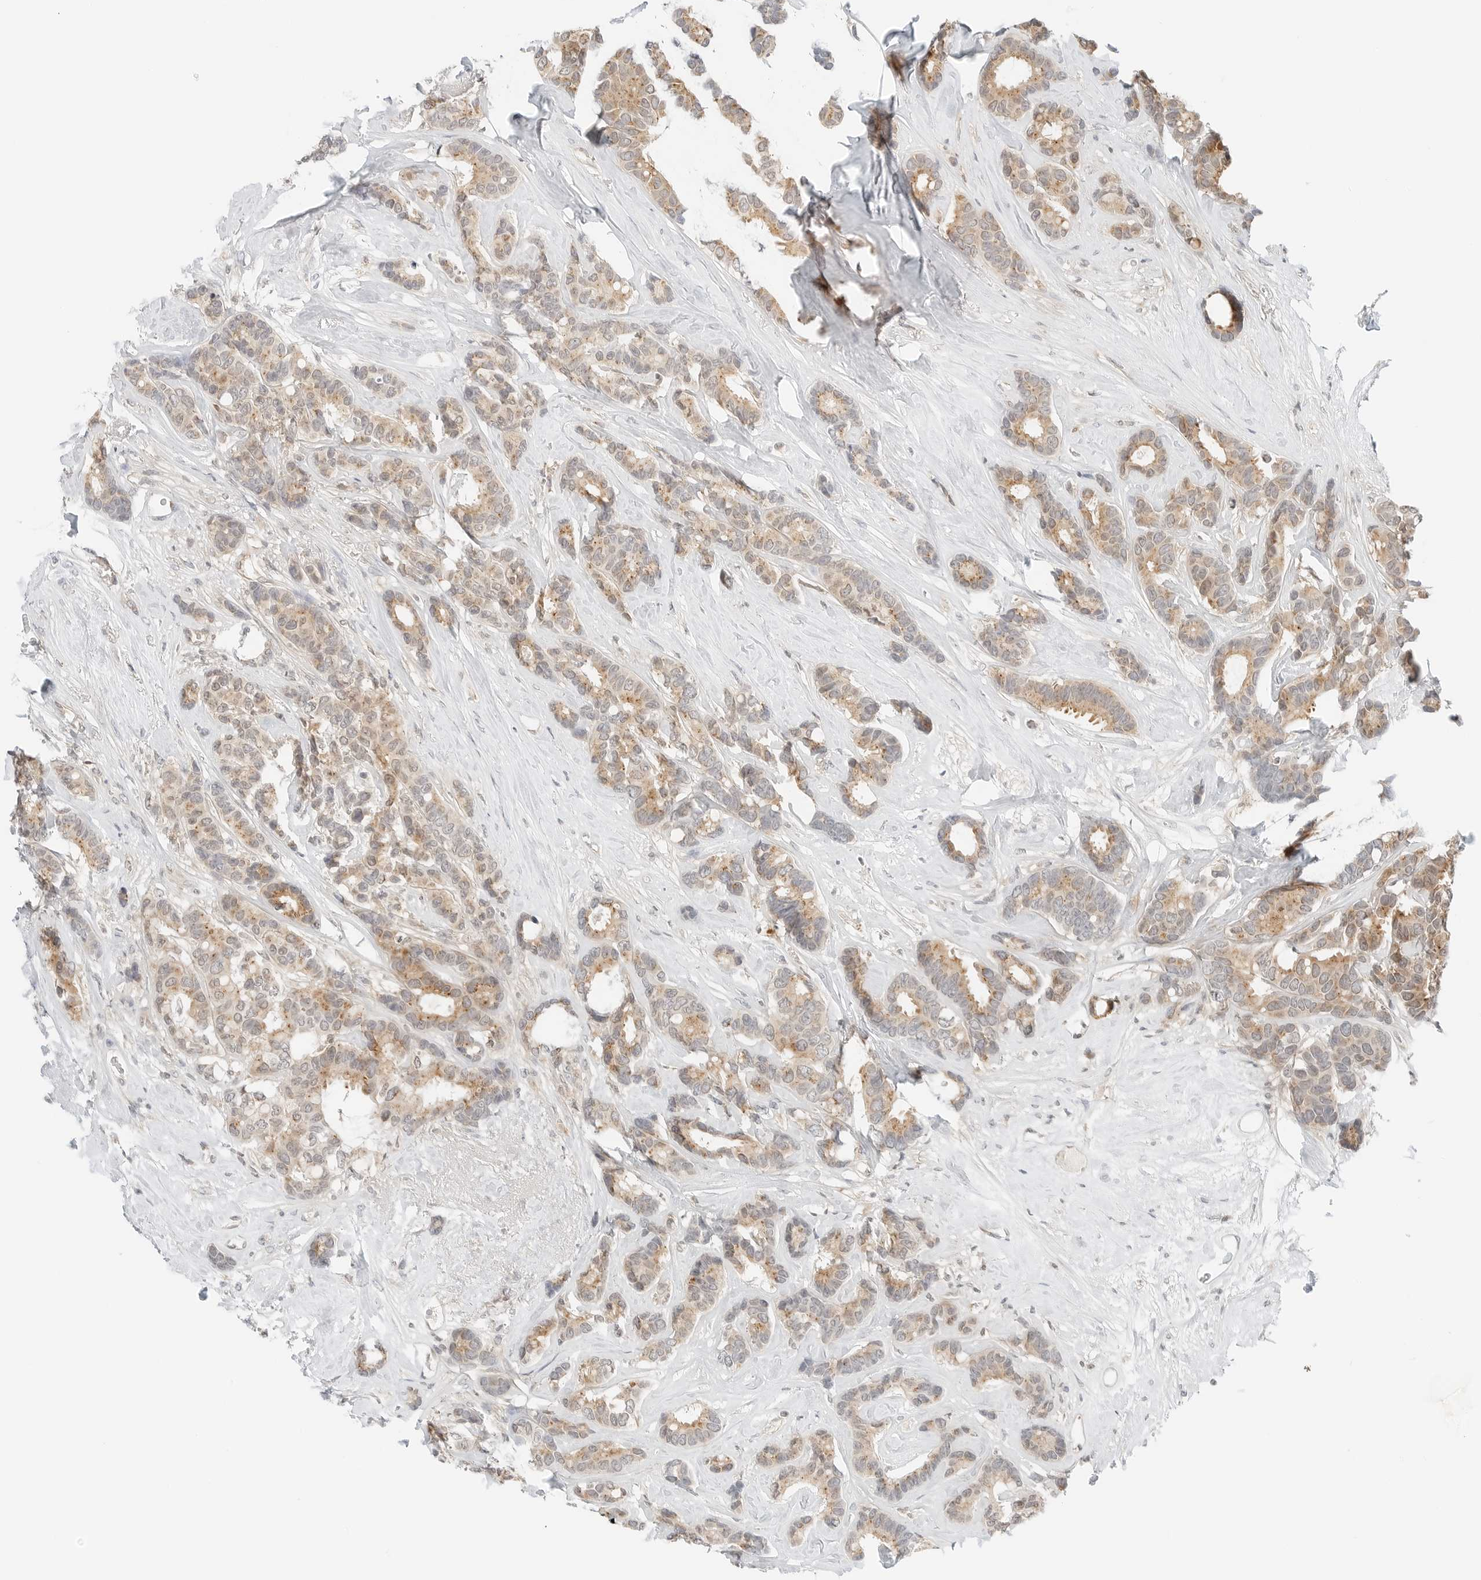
{"staining": {"intensity": "moderate", "quantity": ">75%", "location": "cytoplasmic/membranous"}, "tissue": "breast cancer", "cell_type": "Tumor cells", "image_type": "cancer", "snomed": [{"axis": "morphology", "description": "Duct carcinoma"}, {"axis": "topography", "description": "Breast"}], "caption": "Human intraductal carcinoma (breast) stained for a protein (brown) displays moderate cytoplasmic/membranous positive expression in approximately >75% of tumor cells.", "gene": "IQCC", "patient": {"sex": "female", "age": 87}}